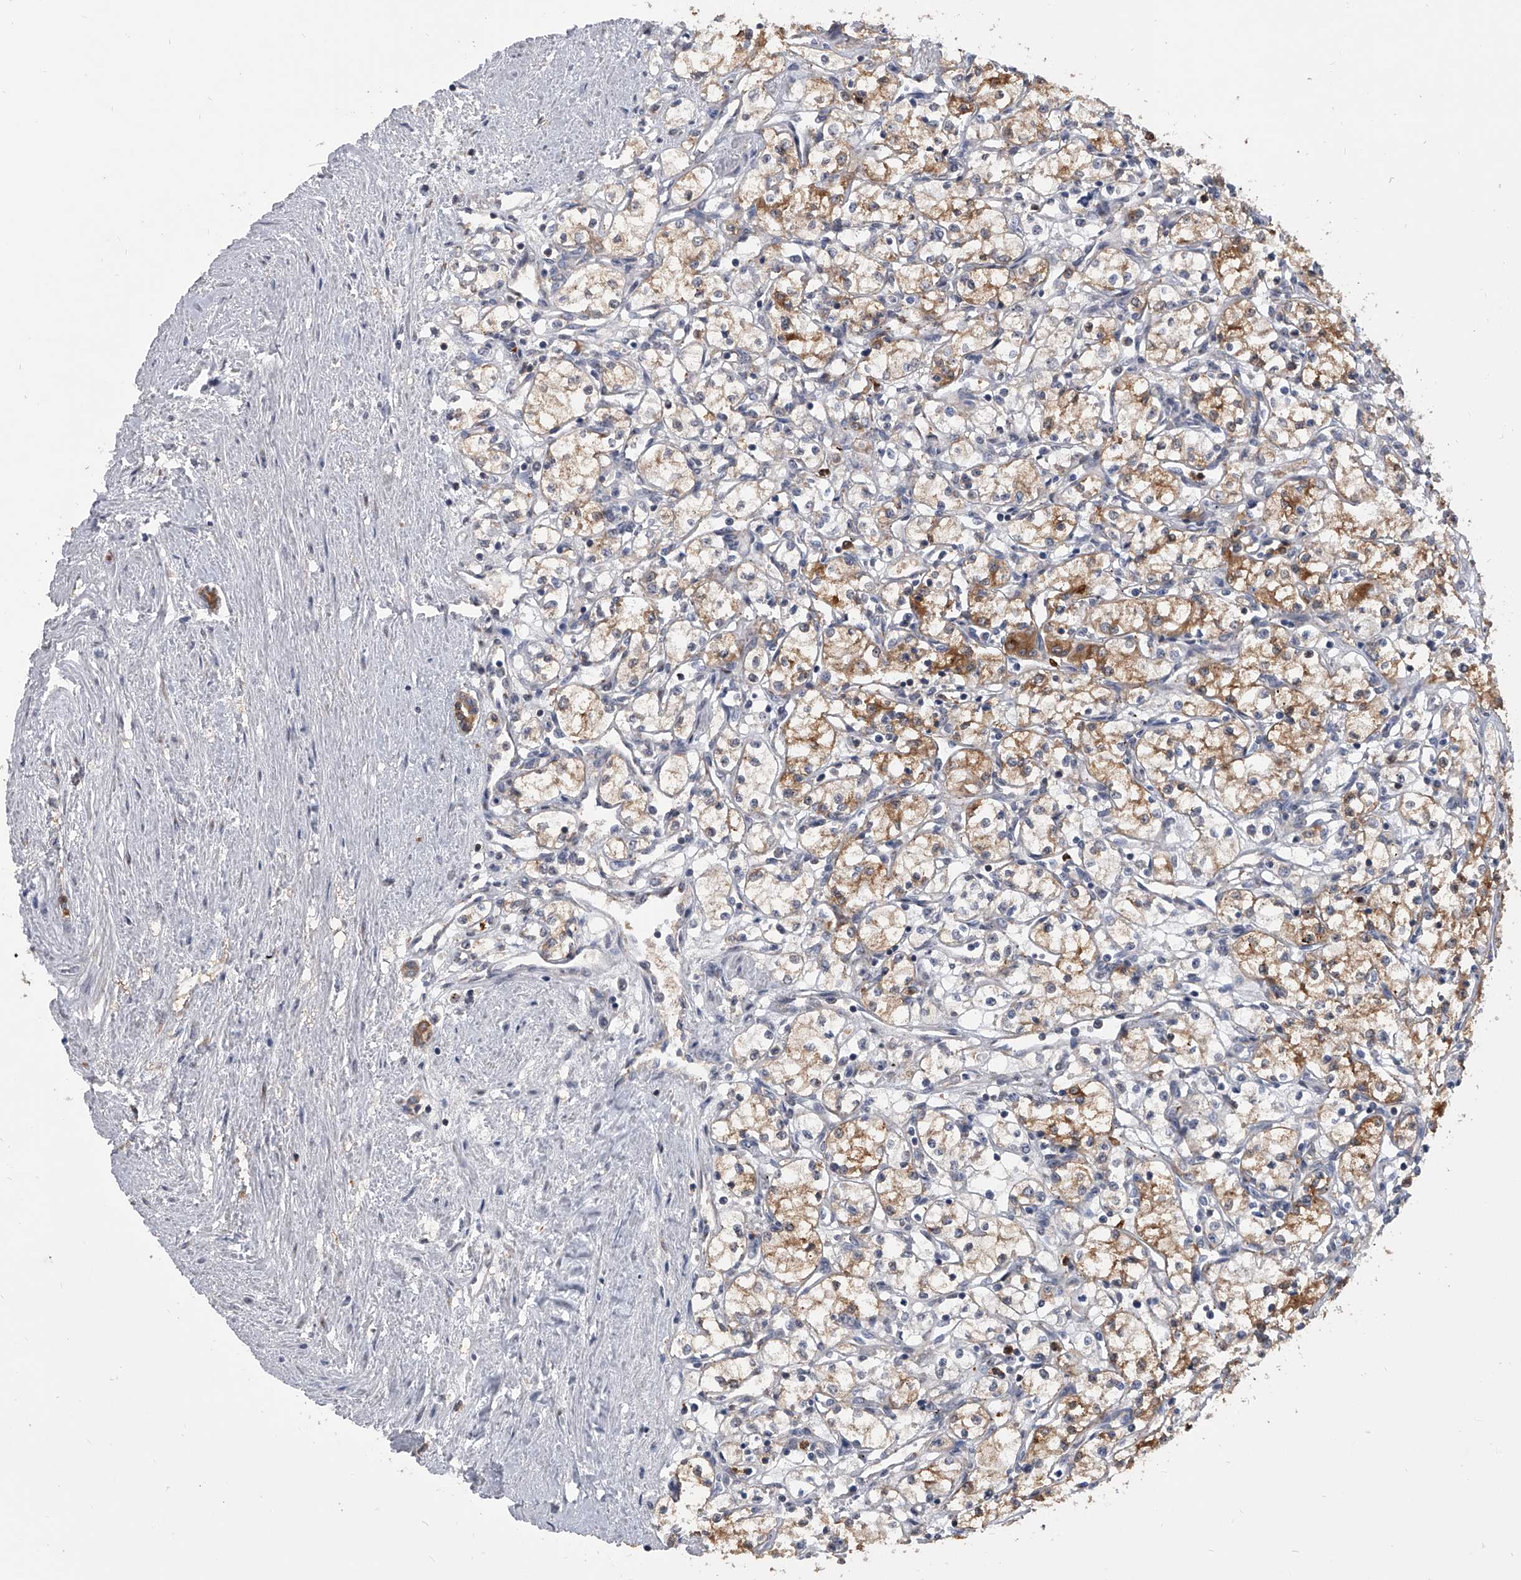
{"staining": {"intensity": "moderate", "quantity": "25%-75%", "location": "cytoplasmic/membranous"}, "tissue": "renal cancer", "cell_type": "Tumor cells", "image_type": "cancer", "snomed": [{"axis": "morphology", "description": "Adenocarcinoma, NOS"}, {"axis": "topography", "description": "Kidney"}], "caption": "A brown stain highlights moderate cytoplasmic/membranous staining of a protein in renal cancer tumor cells.", "gene": "BHLHE23", "patient": {"sex": "male", "age": 59}}